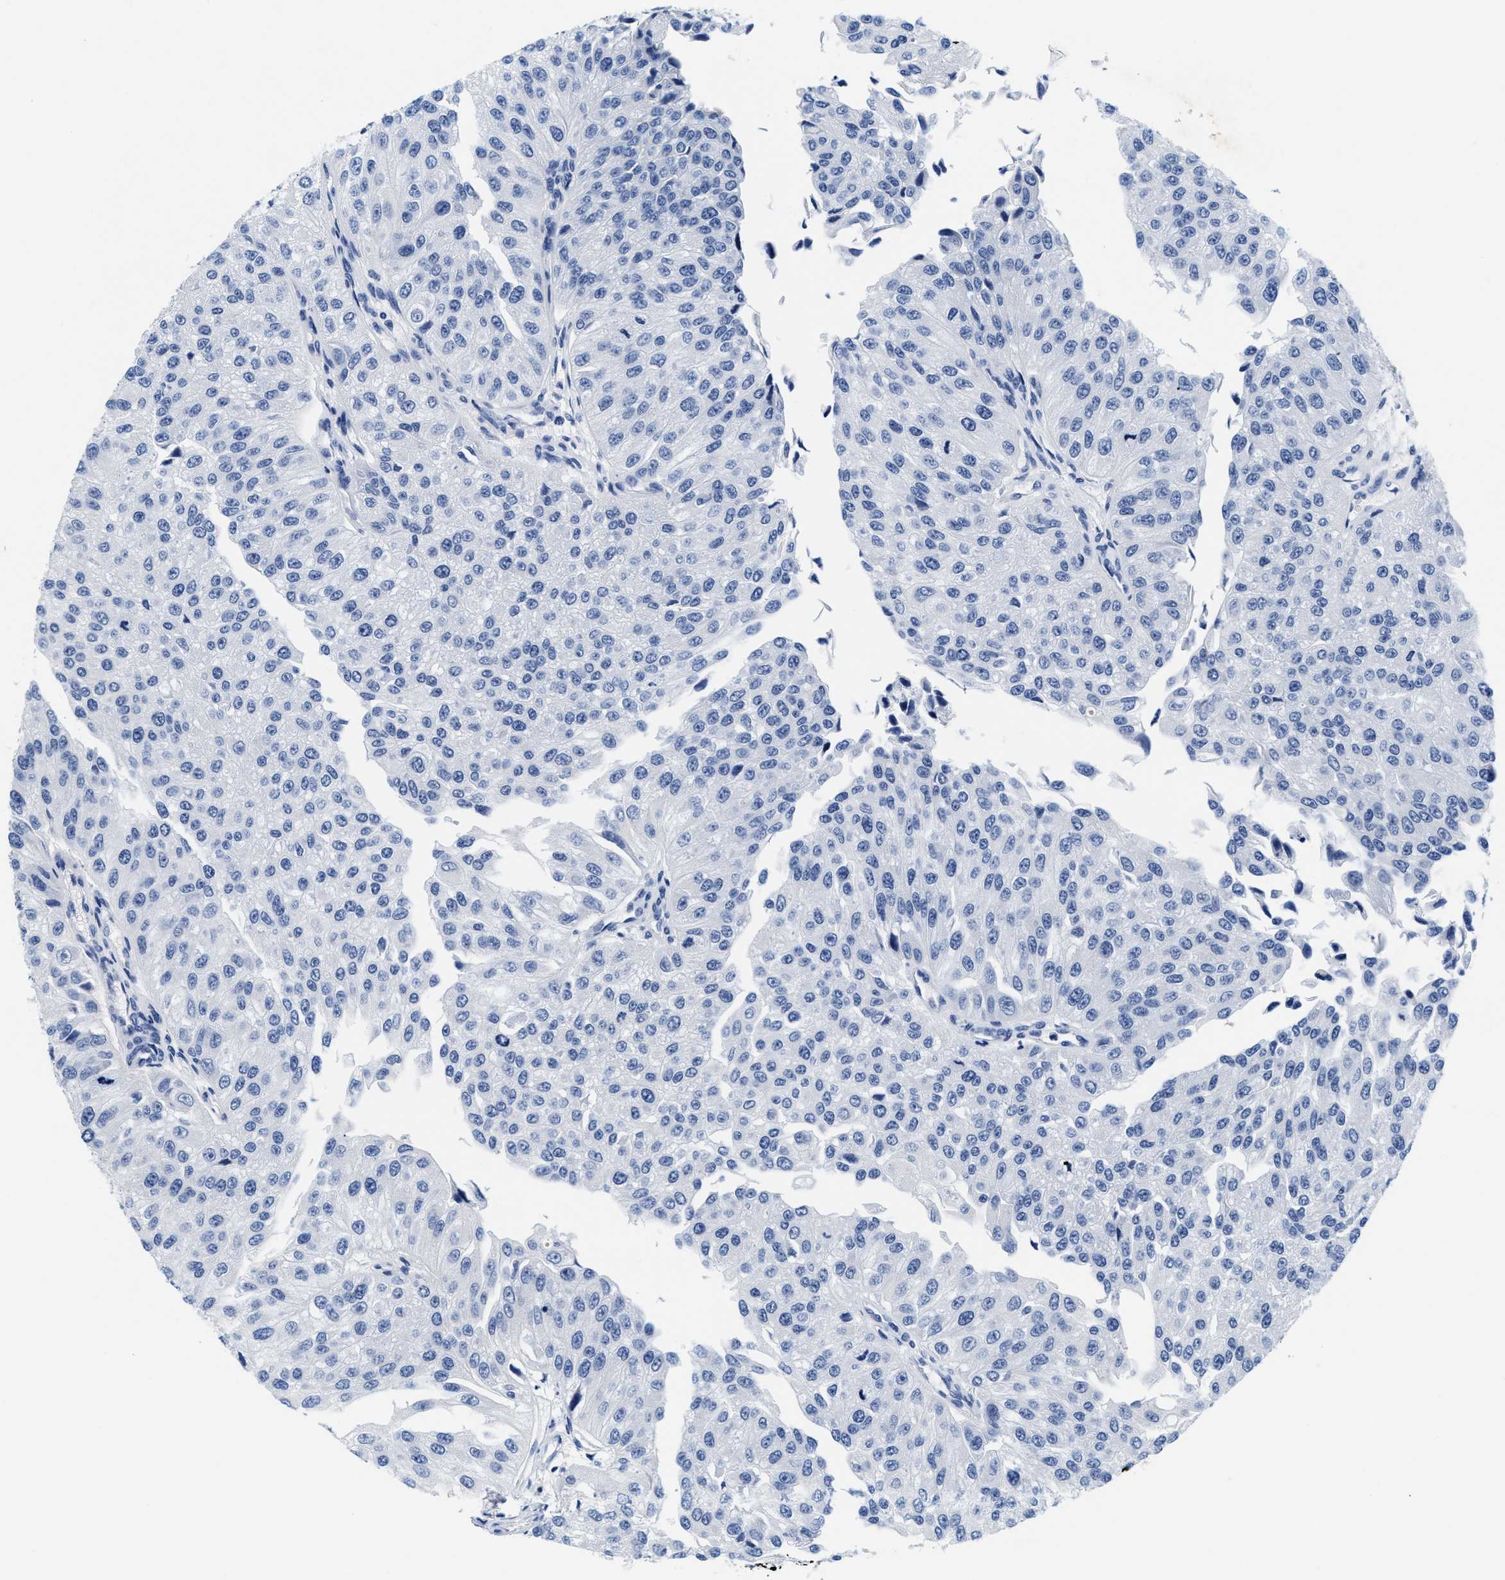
{"staining": {"intensity": "negative", "quantity": "none", "location": "none"}, "tissue": "urothelial cancer", "cell_type": "Tumor cells", "image_type": "cancer", "snomed": [{"axis": "morphology", "description": "Urothelial carcinoma, High grade"}, {"axis": "topography", "description": "Kidney"}, {"axis": "topography", "description": "Urinary bladder"}], "caption": "High power microscopy micrograph of an immunohistochemistry photomicrograph of urothelial carcinoma (high-grade), revealing no significant staining in tumor cells.", "gene": "TTC3", "patient": {"sex": "male", "age": 77}}